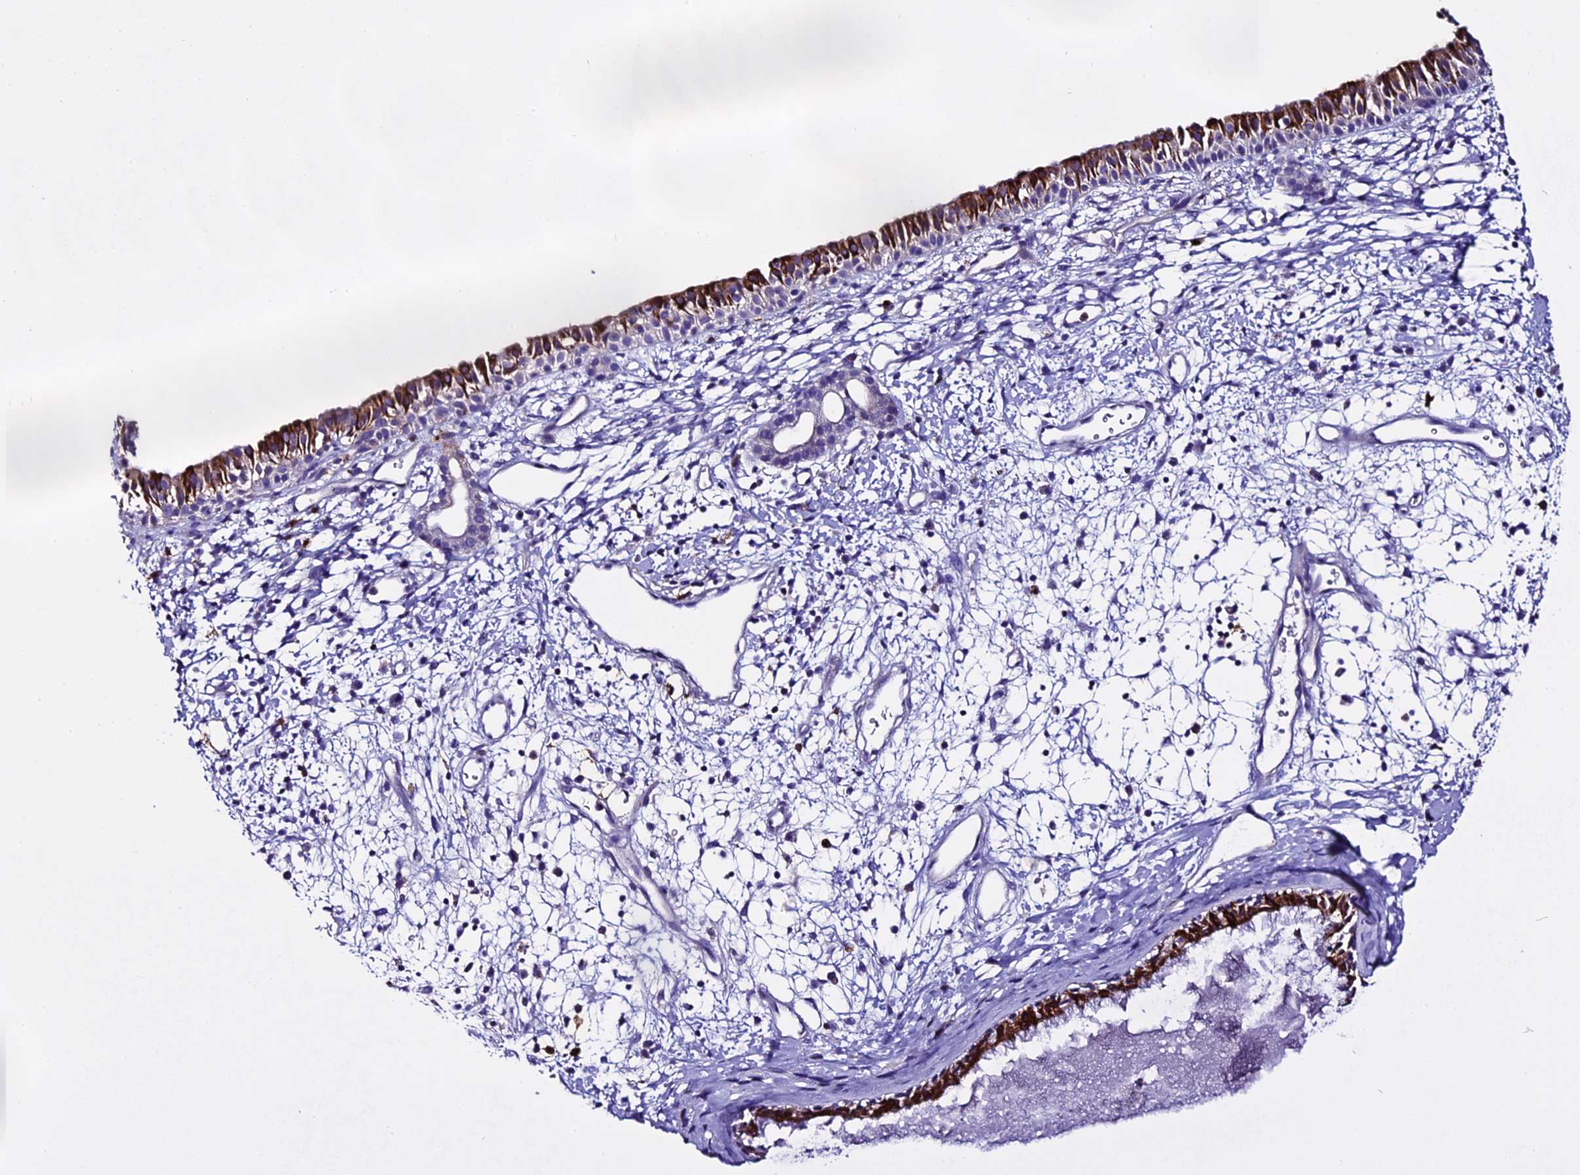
{"staining": {"intensity": "strong", "quantity": "25%-75%", "location": "cytoplasmic/membranous"}, "tissue": "nasopharynx", "cell_type": "Respiratory epithelial cells", "image_type": "normal", "snomed": [{"axis": "morphology", "description": "Normal tissue, NOS"}, {"axis": "topography", "description": "Nasopharynx"}], "caption": "Immunohistochemistry photomicrograph of normal nasopharynx: nasopharynx stained using immunohistochemistry shows high levels of strong protein expression localized specifically in the cytoplasmic/membranous of respiratory epithelial cells, appearing as a cytoplasmic/membranous brown color.", "gene": "NOD2", "patient": {"sex": "male", "age": 22}}